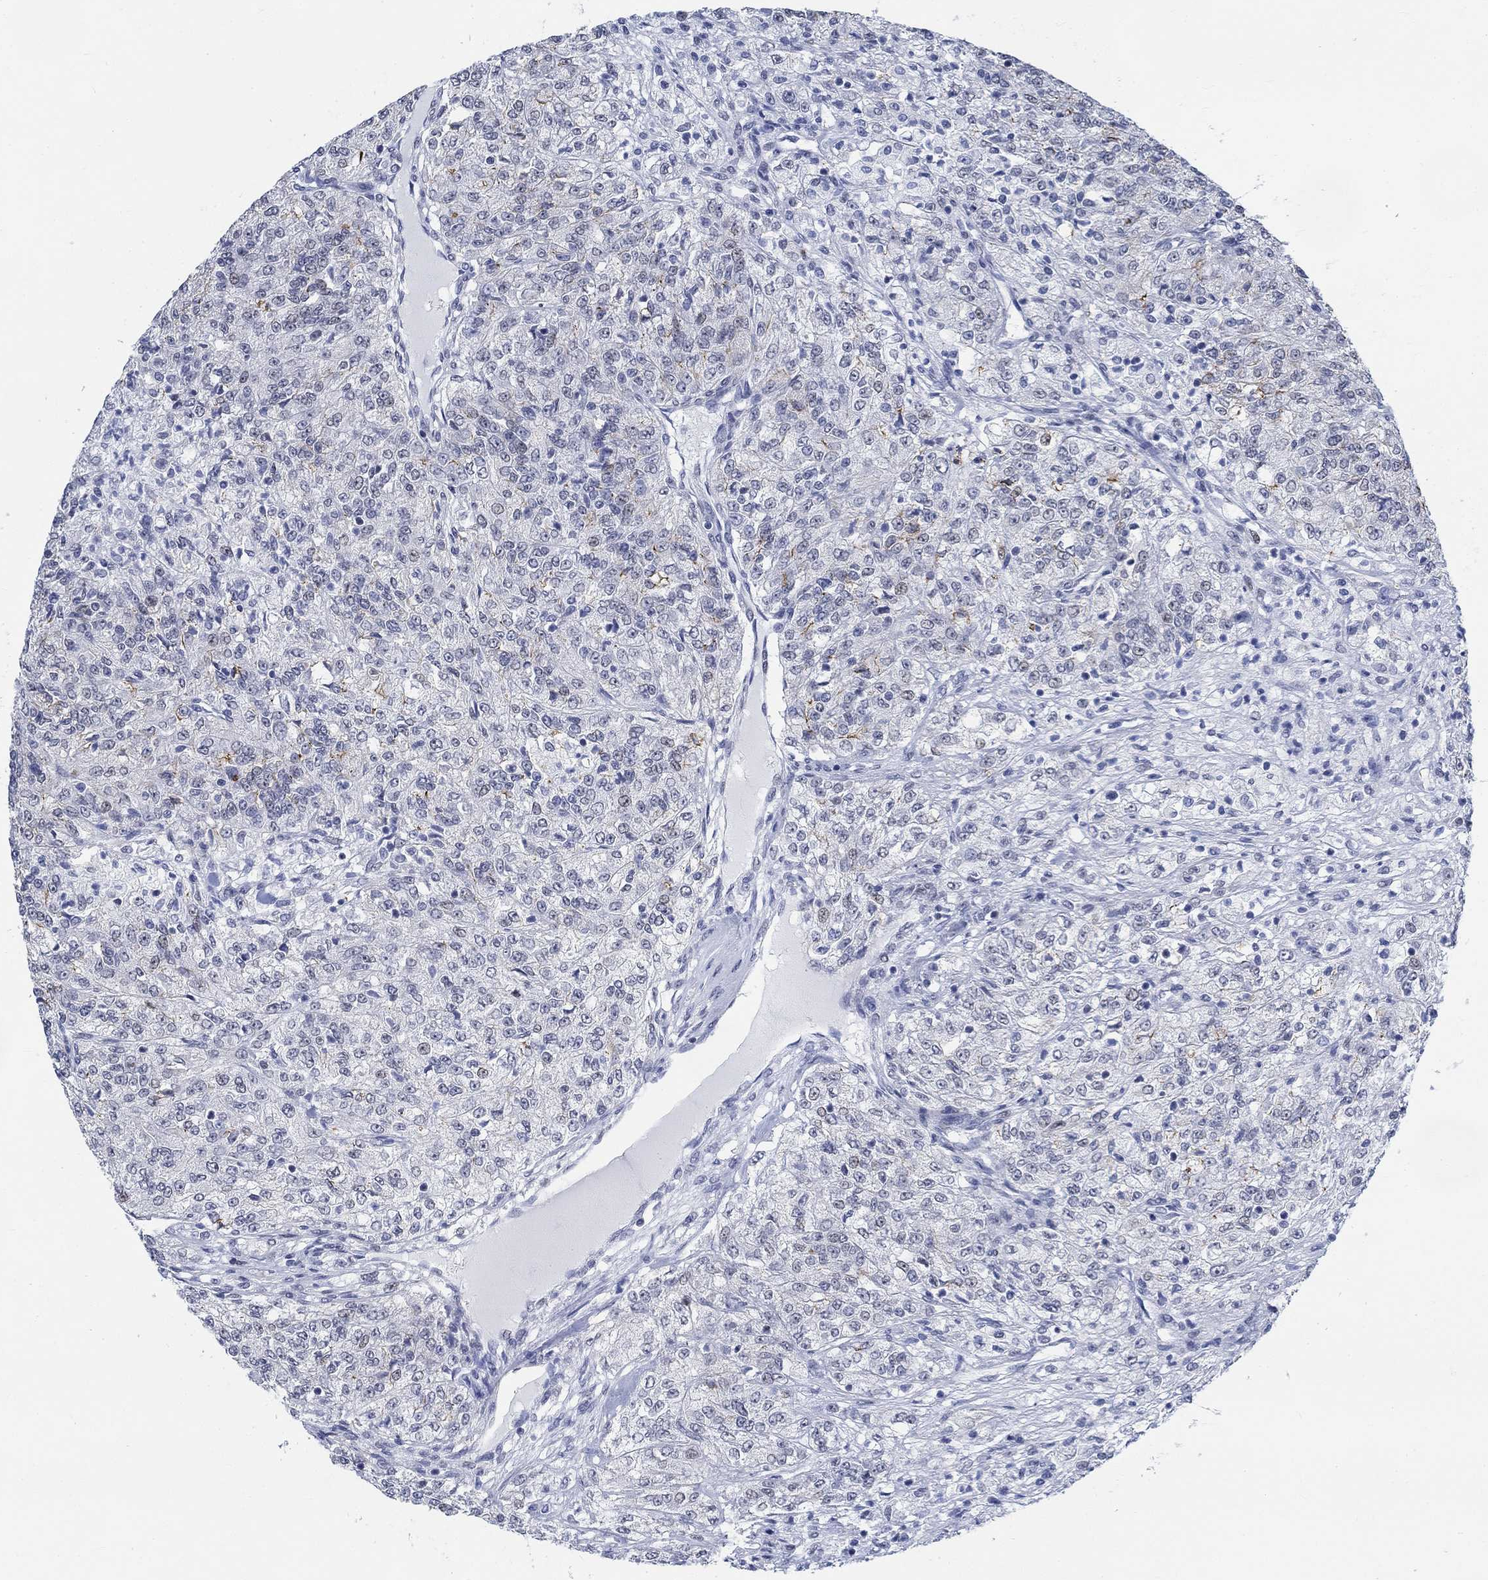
{"staining": {"intensity": "moderate", "quantity": "<25%", "location": "cytoplasmic/membranous"}, "tissue": "renal cancer", "cell_type": "Tumor cells", "image_type": "cancer", "snomed": [{"axis": "morphology", "description": "Adenocarcinoma, NOS"}, {"axis": "topography", "description": "Kidney"}], "caption": "IHC staining of renal cancer, which reveals low levels of moderate cytoplasmic/membranous staining in approximately <25% of tumor cells indicating moderate cytoplasmic/membranous protein expression. The staining was performed using DAB (brown) for protein detection and nuclei were counterstained in hematoxylin (blue).", "gene": "KCNH8", "patient": {"sex": "female", "age": 63}}